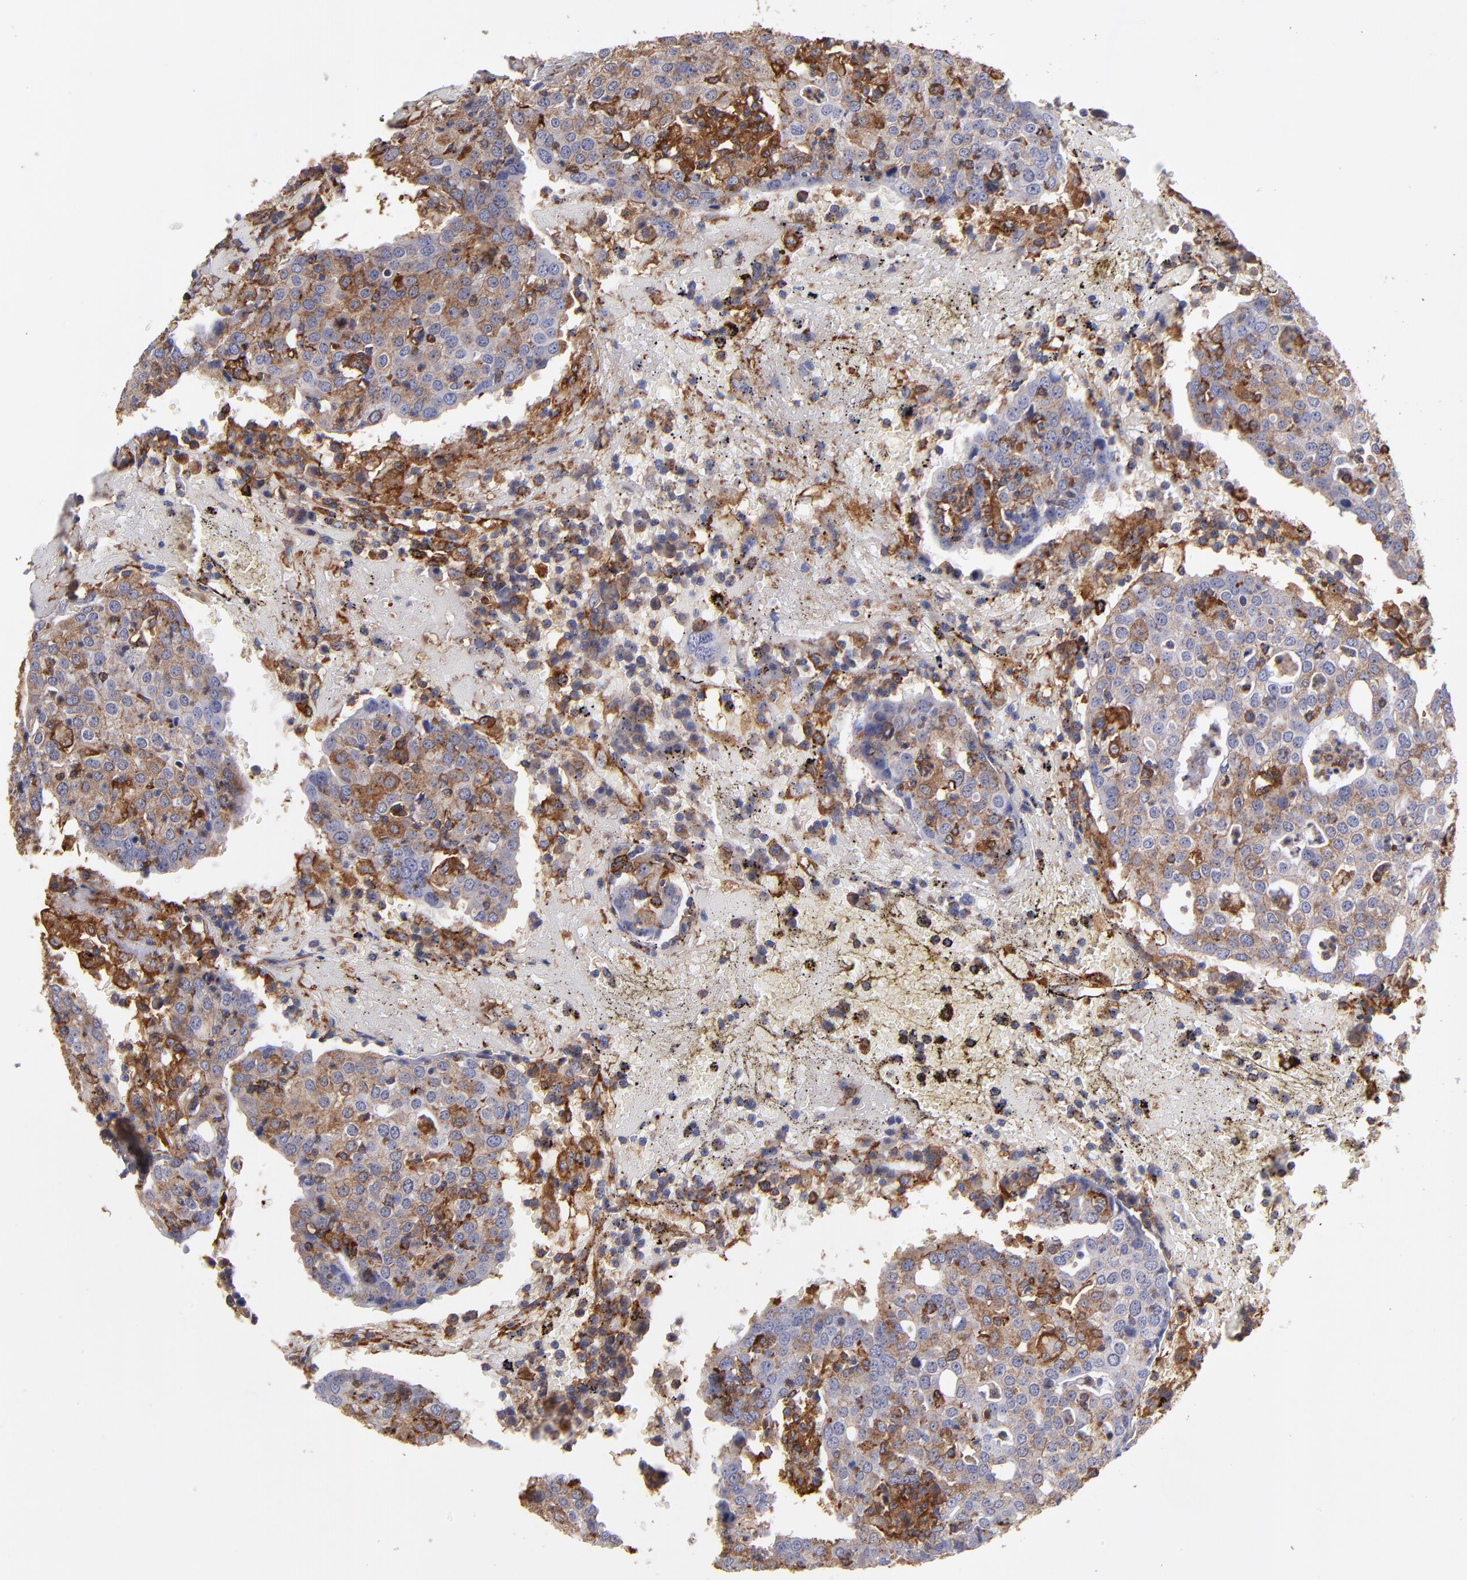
{"staining": {"intensity": "moderate", "quantity": "25%-75%", "location": "cytoplasmic/membranous"}, "tissue": "head and neck cancer", "cell_type": "Tumor cells", "image_type": "cancer", "snomed": [{"axis": "morphology", "description": "Adenocarcinoma, NOS"}, {"axis": "topography", "description": "Salivary gland"}, {"axis": "topography", "description": "Head-Neck"}], "caption": "This is an image of IHC staining of head and neck cancer (adenocarcinoma), which shows moderate staining in the cytoplasmic/membranous of tumor cells.", "gene": "MVP", "patient": {"sex": "female", "age": 65}}